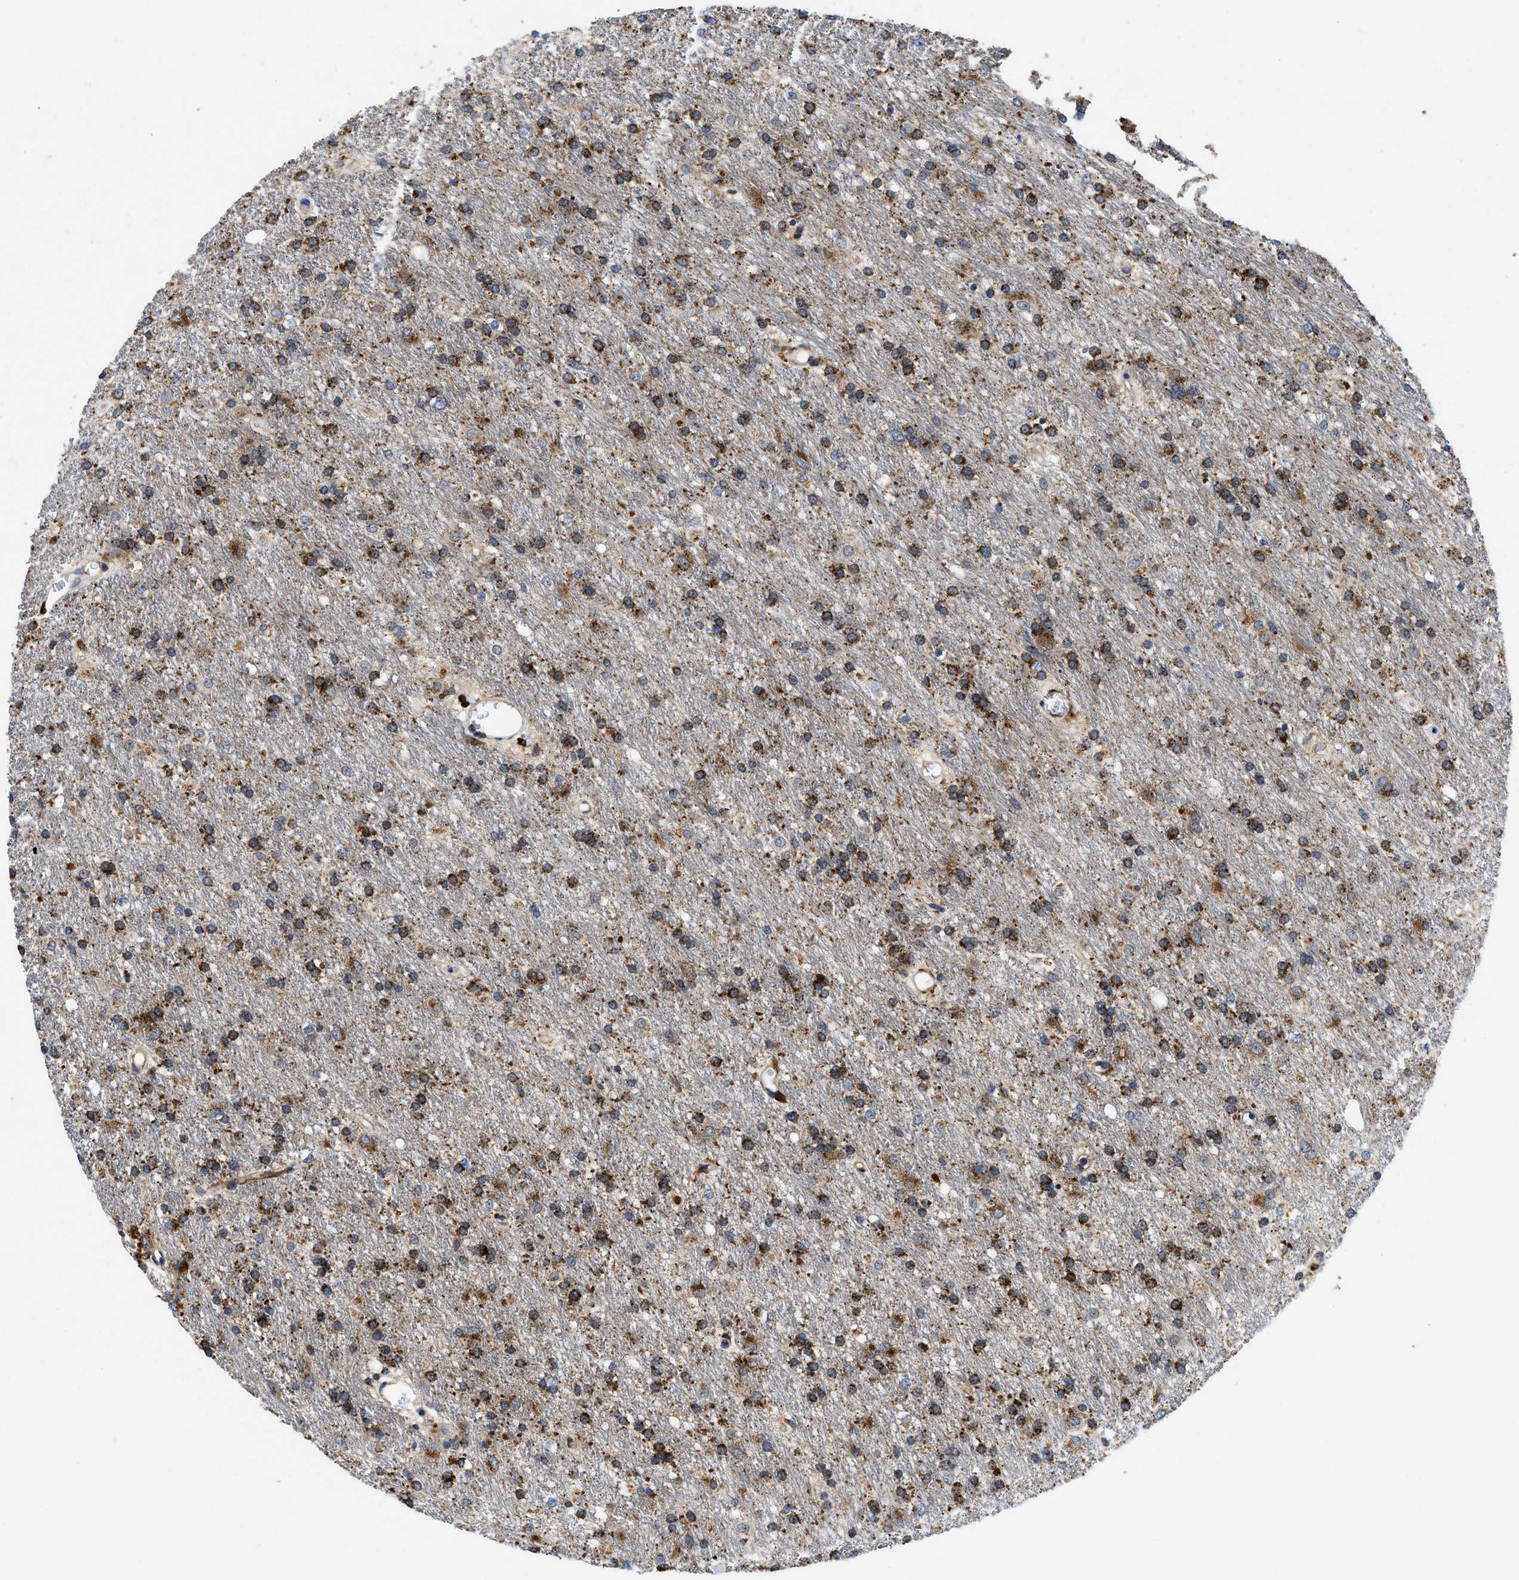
{"staining": {"intensity": "moderate", "quantity": ">75%", "location": "cytoplasmic/membranous"}, "tissue": "glioma", "cell_type": "Tumor cells", "image_type": "cancer", "snomed": [{"axis": "morphology", "description": "Glioma, malignant, Low grade"}, {"axis": "topography", "description": "Brain"}], "caption": "High-magnification brightfield microscopy of malignant glioma (low-grade) stained with DAB (3,3'-diaminobenzidine) (brown) and counterstained with hematoxylin (blue). tumor cells exhibit moderate cytoplasmic/membranous positivity is identified in about>75% of cells.", "gene": "ENPP4", "patient": {"sex": "male", "age": 77}}